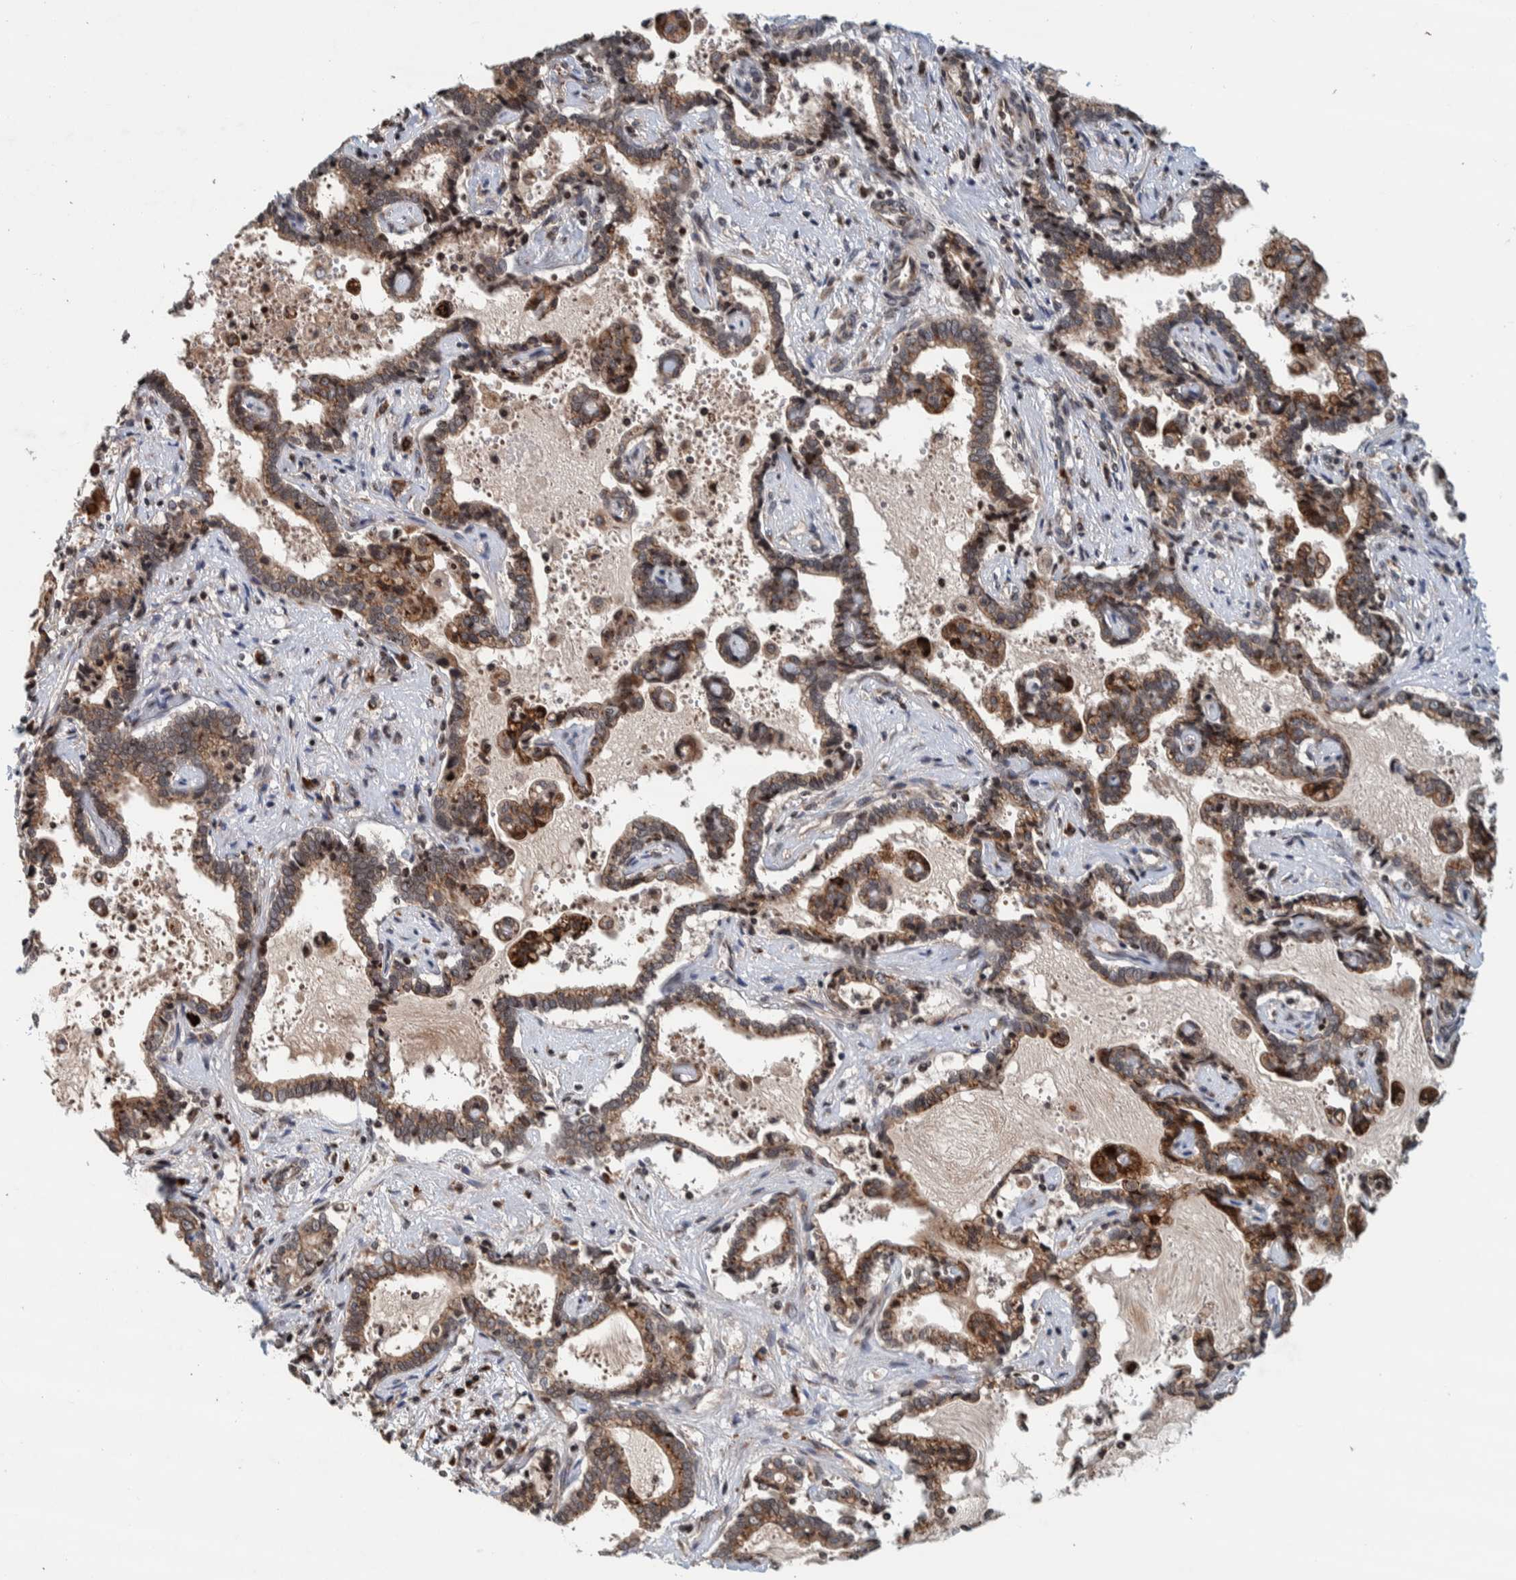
{"staining": {"intensity": "weak", "quantity": ">75%", "location": "cytoplasmic/membranous"}, "tissue": "liver cancer", "cell_type": "Tumor cells", "image_type": "cancer", "snomed": [{"axis": "morphology", "description": "Cholangiocarcinoma"}, {"axis": "topography", "description": "Liver"}], "caption": "Approximately >75% of tumor cells in human liver cholangiocarcinoma reveal weak cytoplasmic/membranous protein positivity as visualized by brown immunohistochemical staining.", "gene": "CCDC182", "patient": {"sex": "male", "age": 57}}